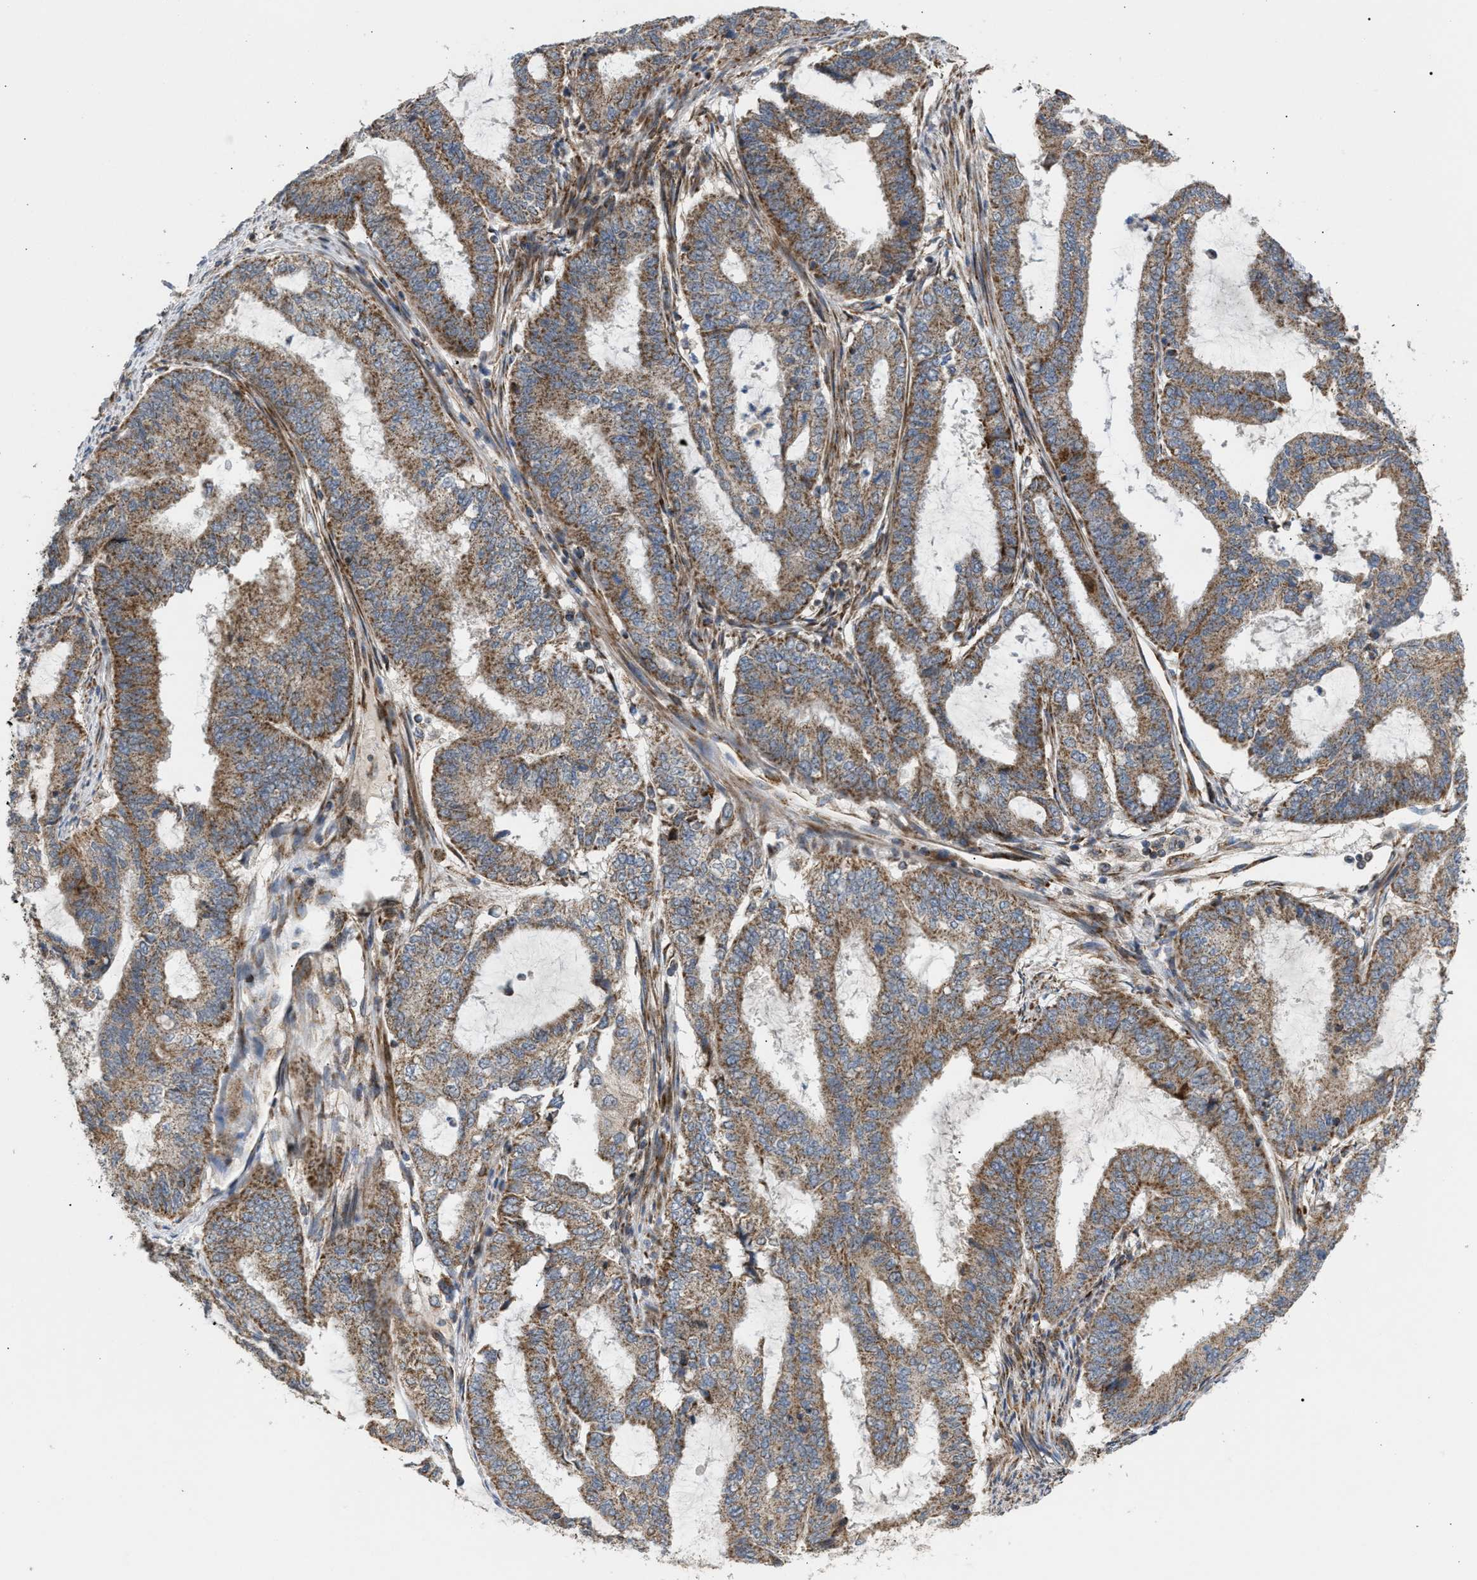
{"staining": {"intensity": "moderate", "quantity": ">75%", "location": "cytoplasmic/membranous"}, "tissue": "endometrial cancer", "cell_type": "Tumor cells", "image_type": "cancer", "snomed": [{"axis": "morphology", "description": "Adenocarcinoma, NOS"}, {"axis": "topography", "description": "Endometrium"}], "caption": "Immunohistochemical staining of endometrial cancer (adenocarcinoma) demonstrates moderate cytoplasmic/membranous protein staining in approximately >75% of tumor cells.", "gene": "TACO1", "patient": {"sex": "female", "age": 51}}